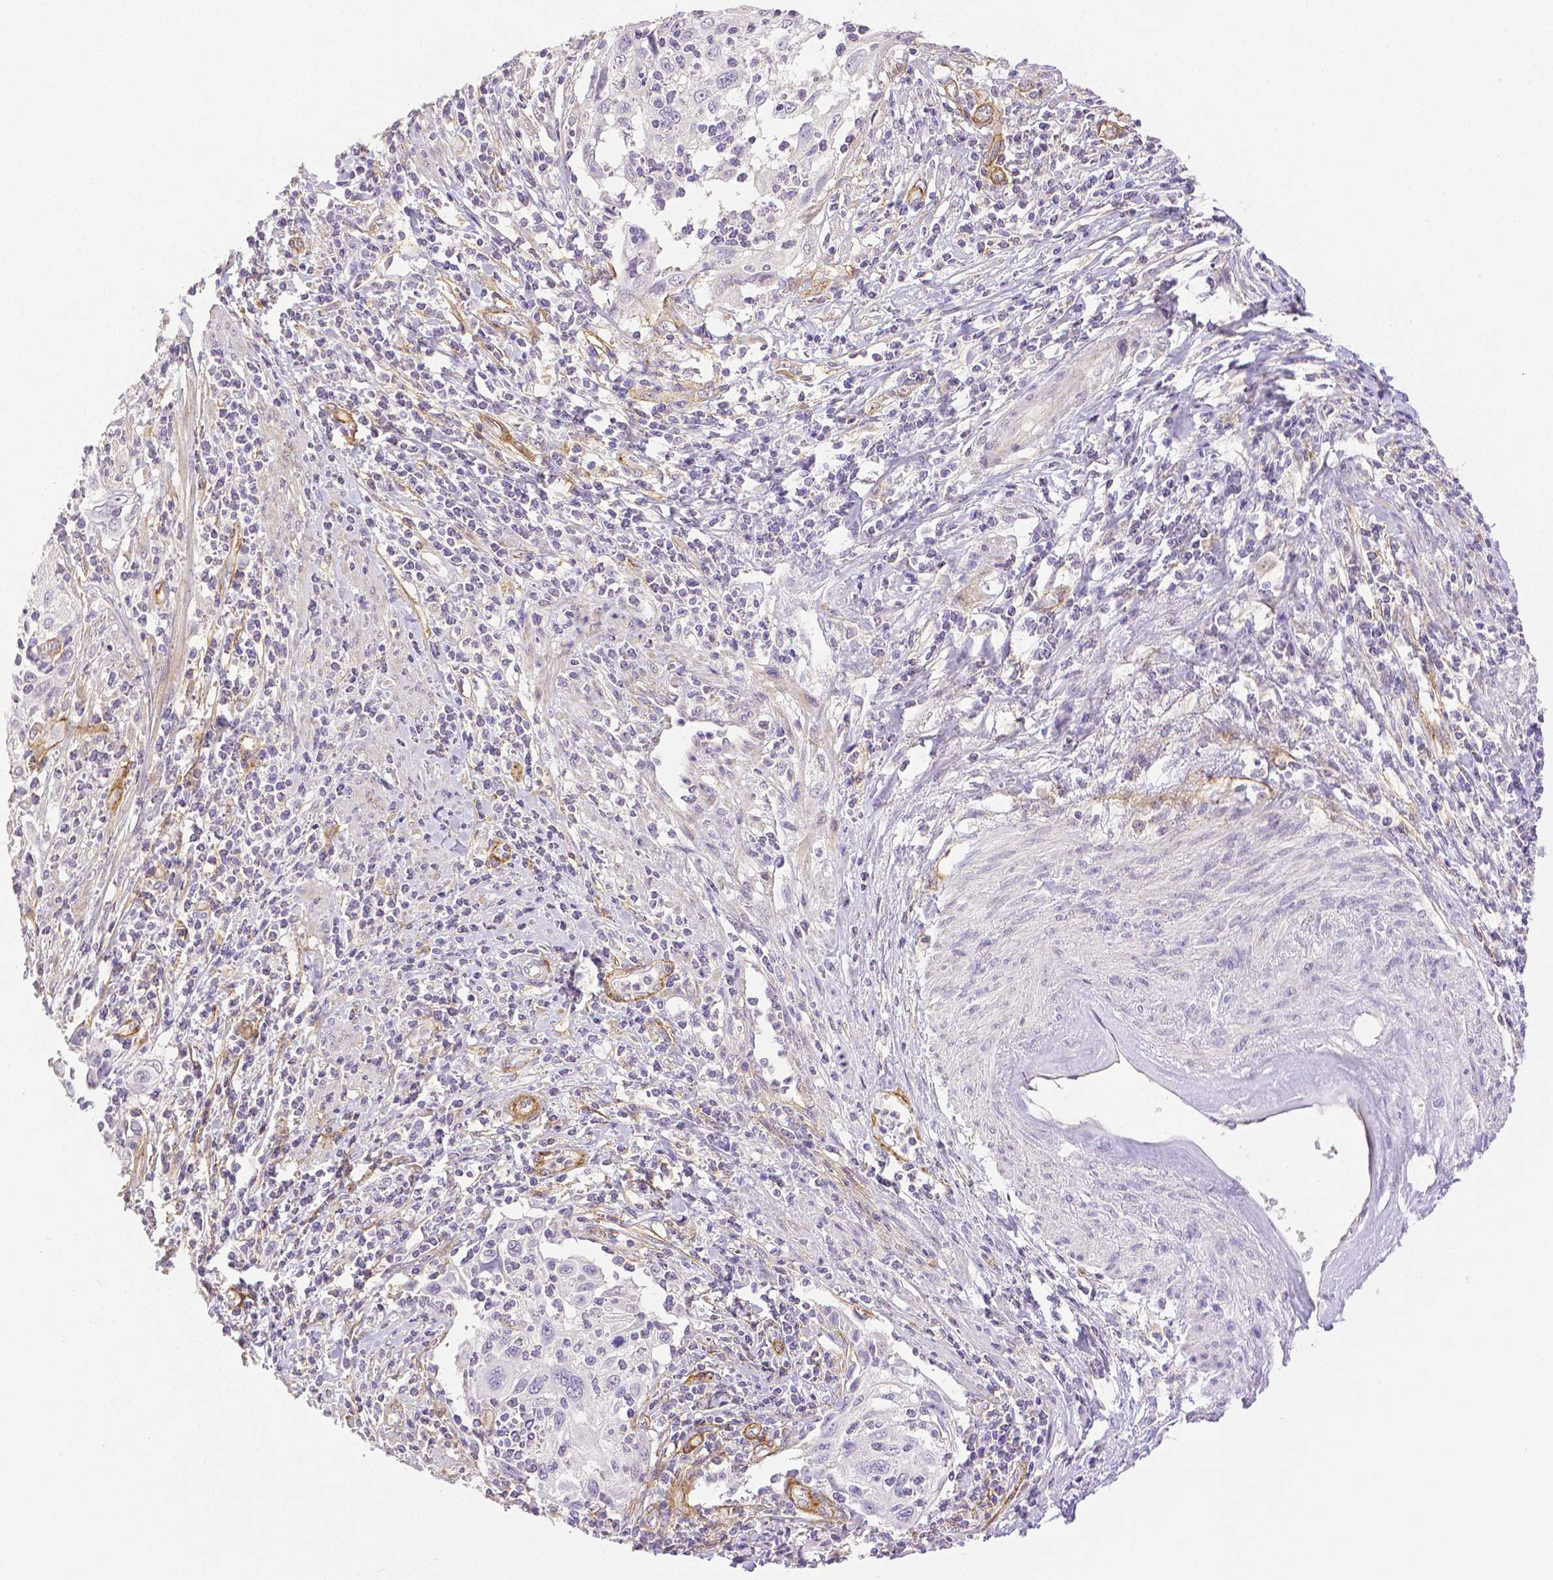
{"staining": {"intensity": "negative", "quantity": "none", "location": "none"}, "tissue": "cervical cancer", "cell_type": "Tumor cells", "image_type": "cancer", "snomed": [{"axis": "morphology", "description": "Squamous cell carcinoma, NOS"}, {"axis": "topography", "description": "Cervix"}], "caption": "High power microscopy photomicrograph of an immunohistochemistry micrograph of cervical cancer (squamous cell carcinoma), revealing no significant positivity in tumor cells.", "gene": "THY1", "patient": {"sex": "female", "age": 70}}